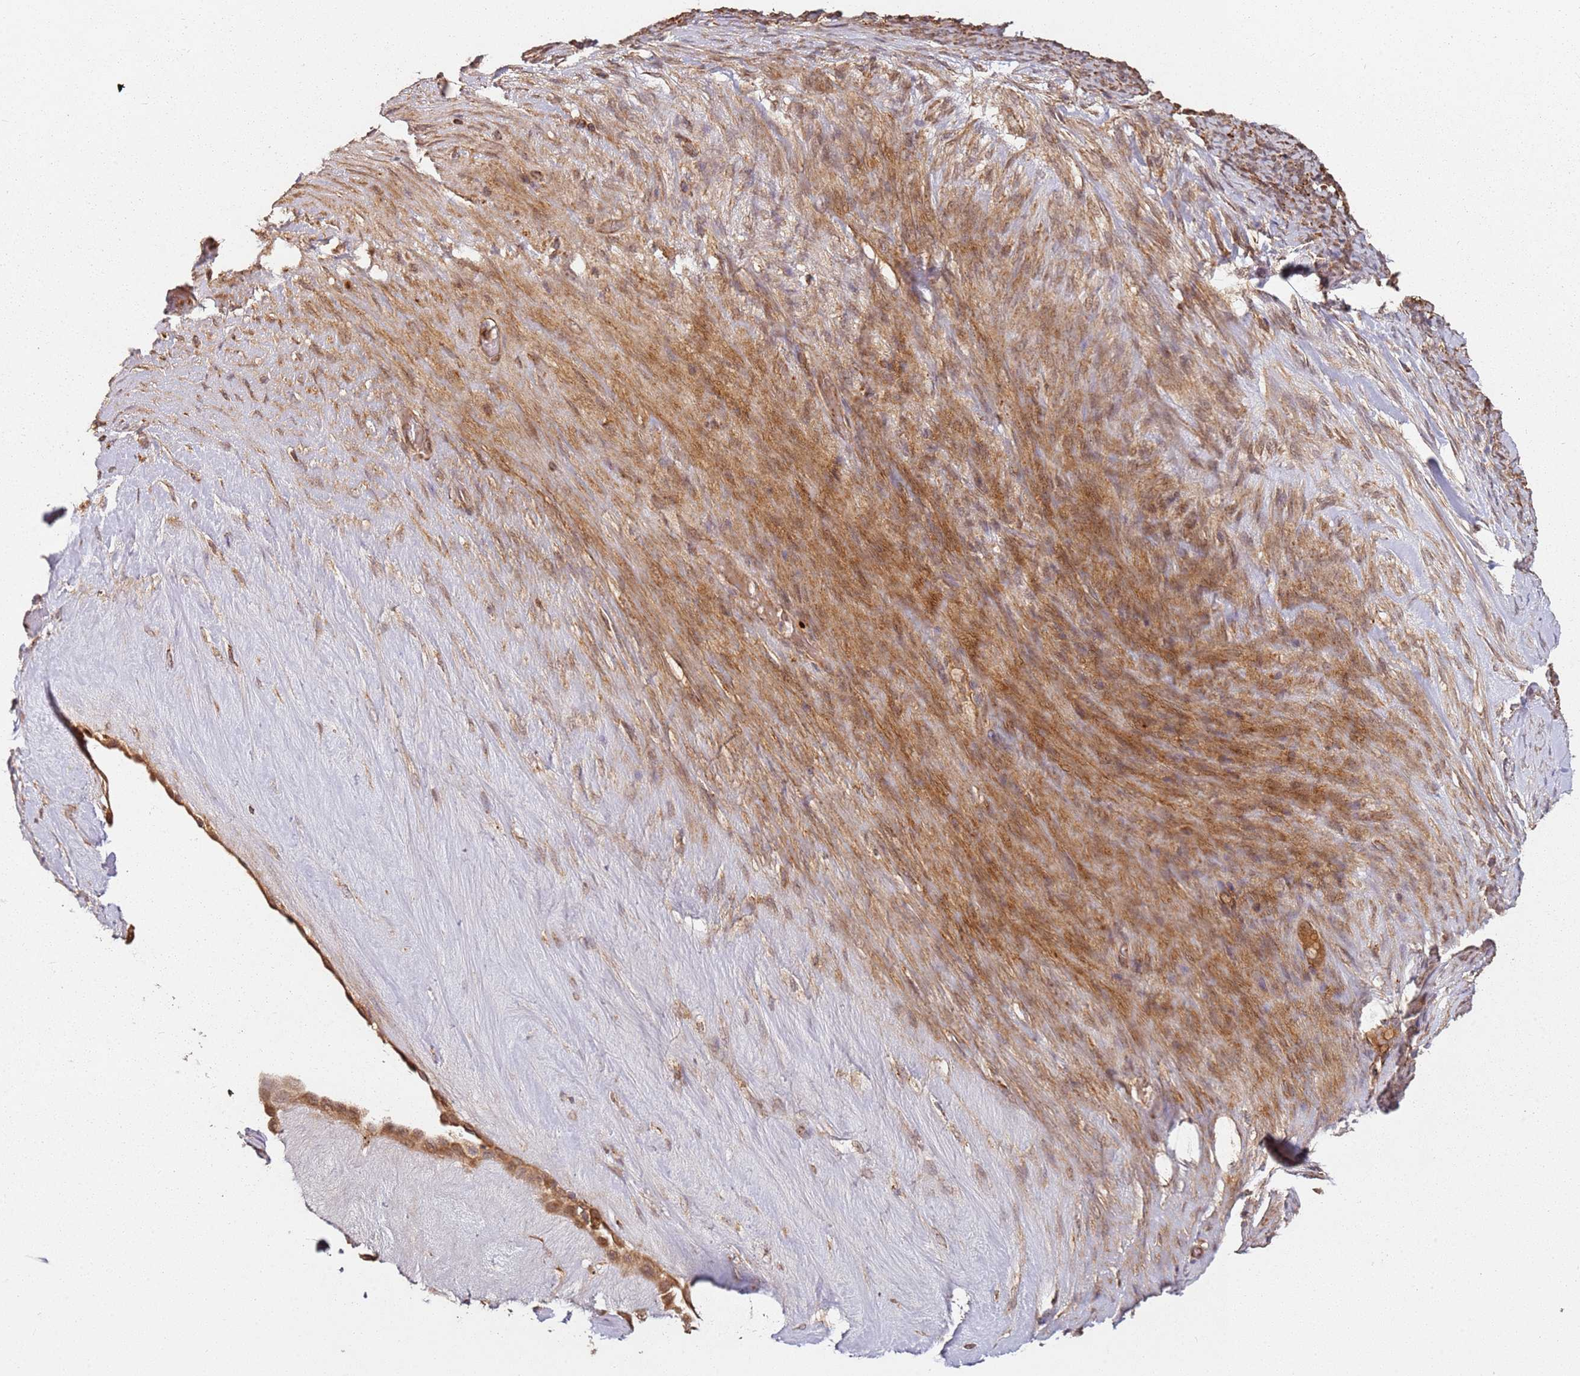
{"staining": {"intensity": "moderate", "quantity": ">75%", "location": "cytoplasmic/membranous"}, "tissue": "ovarian cancer", "cell_type": "Tumor cells", "image_type": "cancer", "snomed": [{"axis": "morphology", "description": "Cystadenocarcinoma, serous, NOS"}, {"axis": "topography", "description": "Ovary"}], "caption": "Ovarian cancer tissue displays moderate cytoplasmic/membranous staining in about >75% of tumor cells", "gene": "SCGB2B2", "patient": {"sex": "female", "age": 56}}